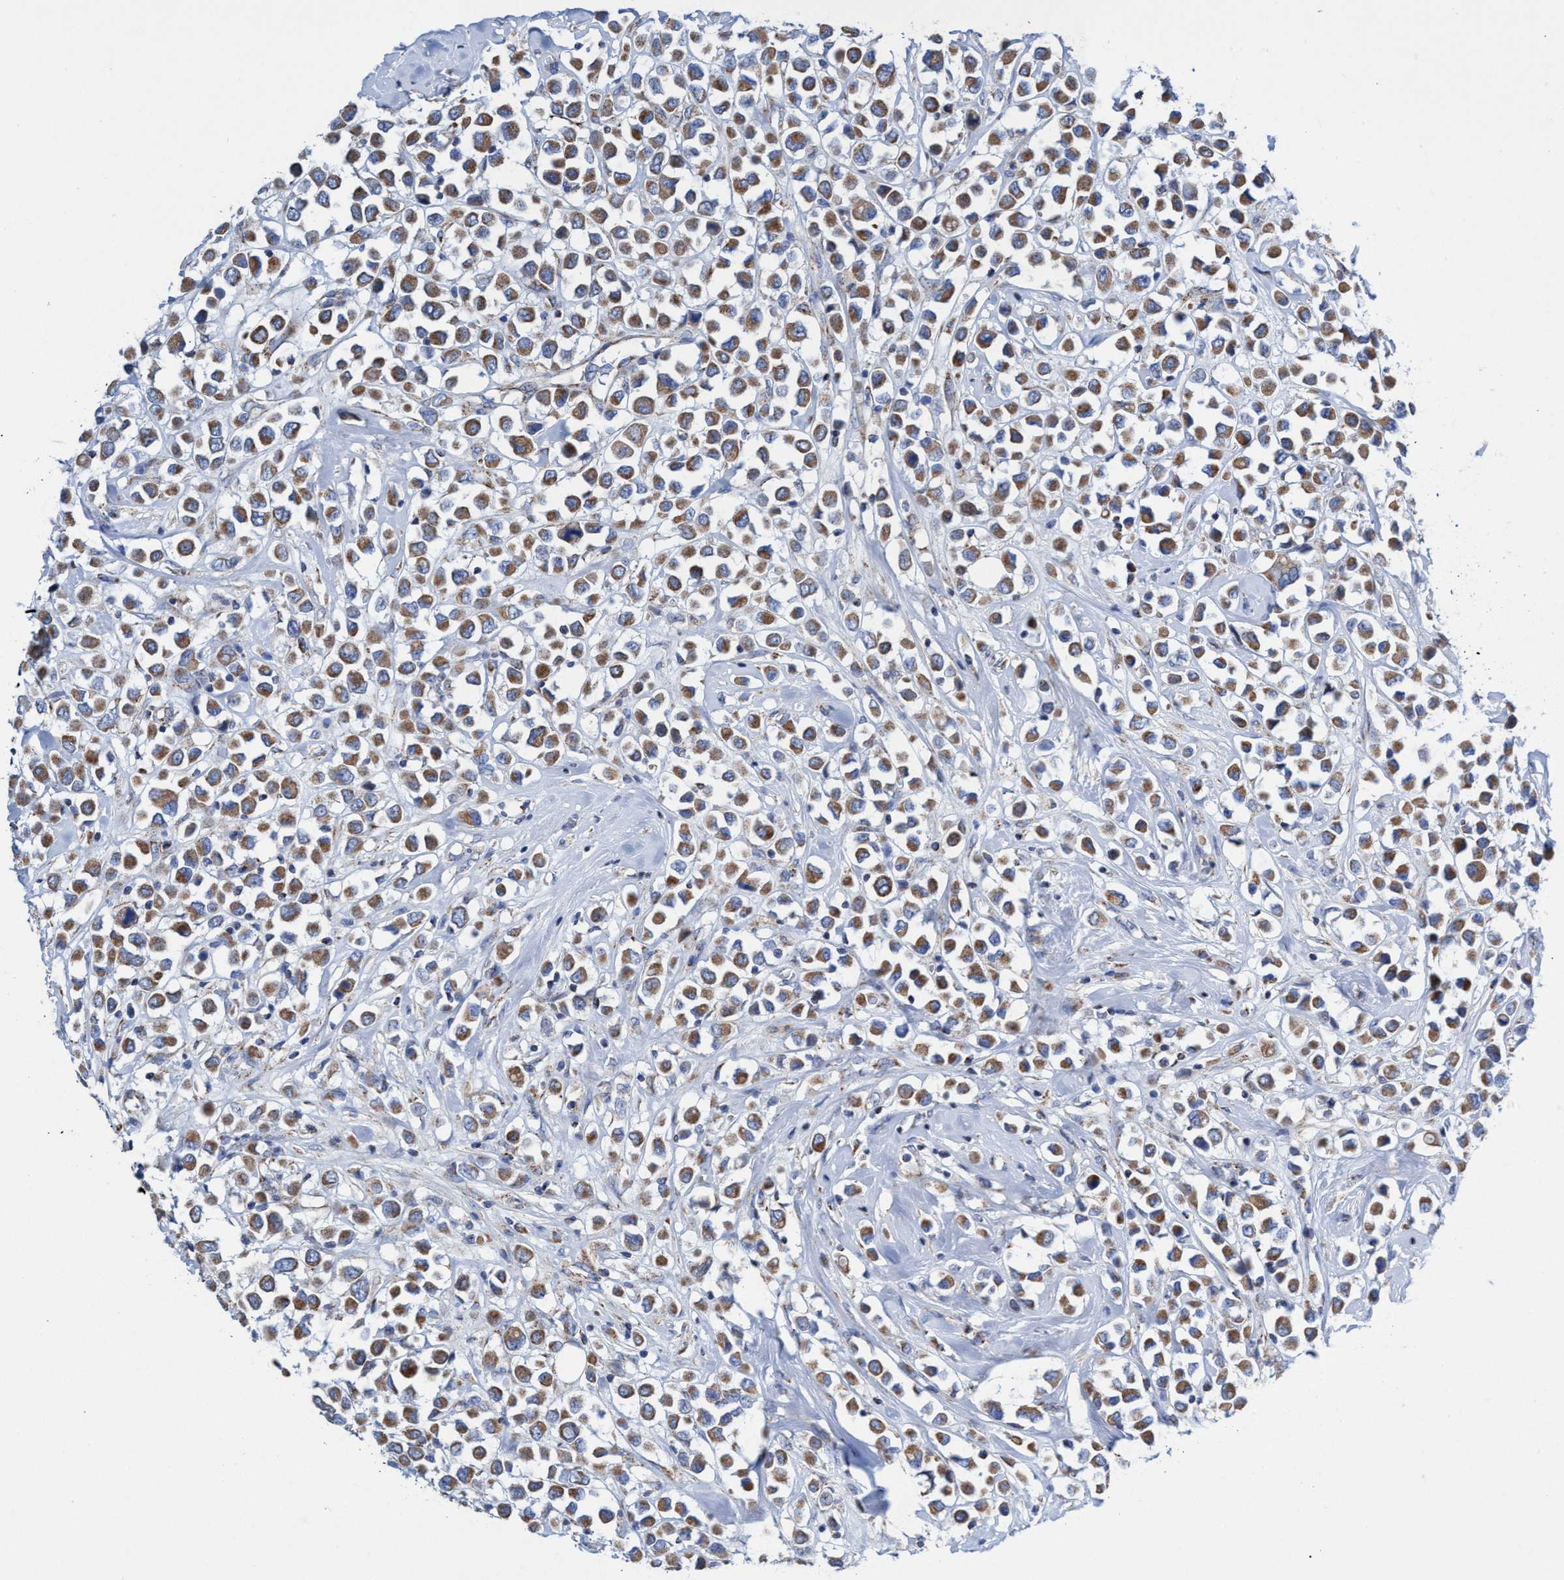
{"staining": {"intensity": "moderate", "quantity": ">75%", "location": "cytoplasmic/membranous"}, "tissue": "breast cancer", "cell_type": "Tumor cells", "image_type": "cancer", "snomed": [{"axis": "morphology", "description": "Duct carcinoma"}, {"axis": "topography", "description": "Breast"}], "caption": "The histopathology image demonstrates a brown stain indicating the presence of a protein in the cytoplasmic/membranous of tumor cells in breast cancer.", "gene": "ZNF750", "patient": {"sex": "female", "age": 61}}